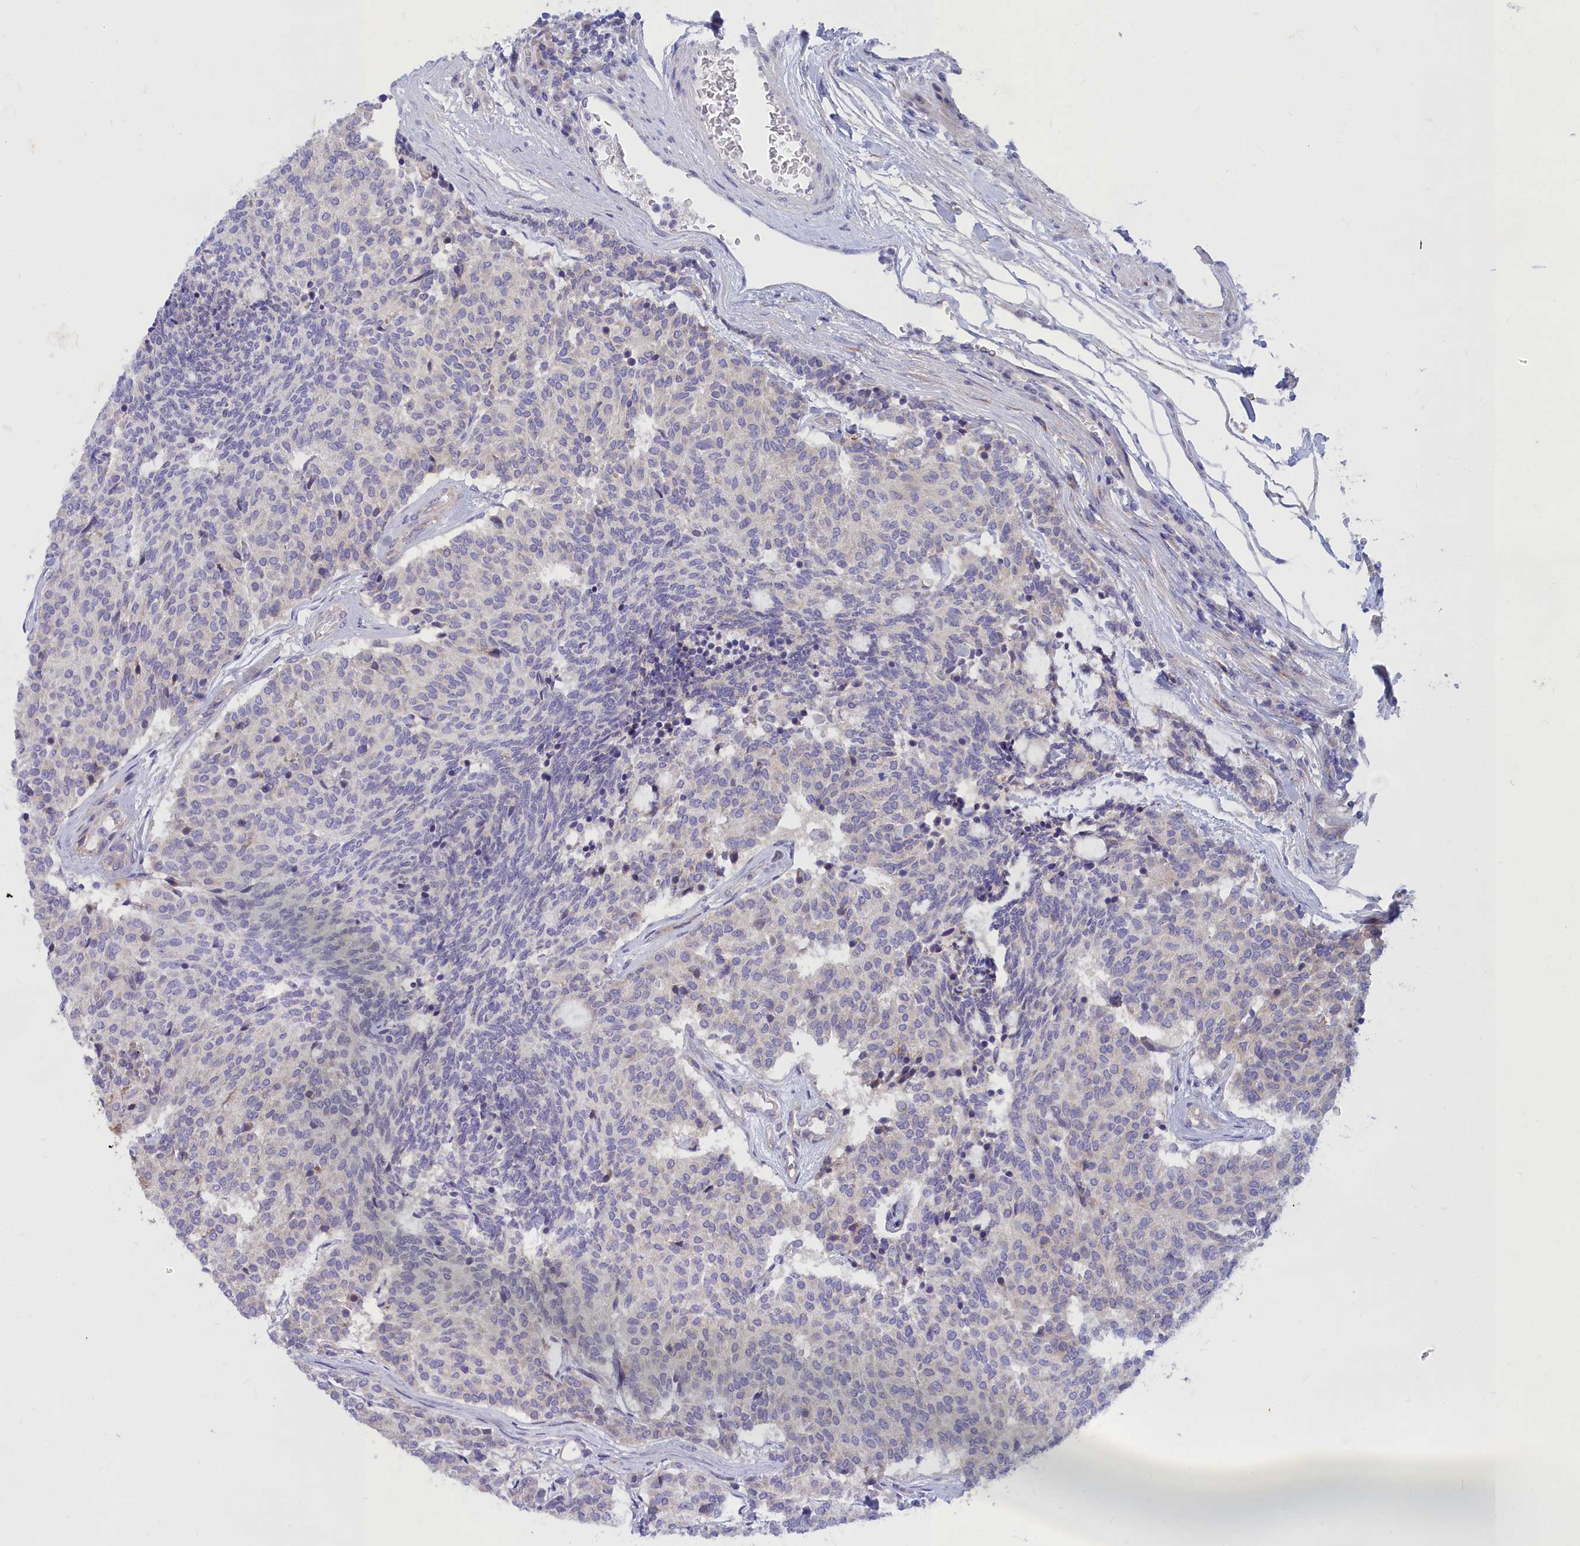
{"staining": {"intensity": "negative", "quantity": "none", "location": "none"}, "tissue": "carcinoid", "cell_type": "Tumor cells", "image_type": "cancer", "snomed": [{"axis": "morphology", "description": "Carcinoid, malignant, NOS"}, {"axis": "topography", "description": "Pancreas"}], "caption": "Immunohistochemical staining of carcinoid (malignant) reveals no significant staining in tumor cells.", "gene": "TMEM30B", "patient": {"sex": "female", "age": 54}}